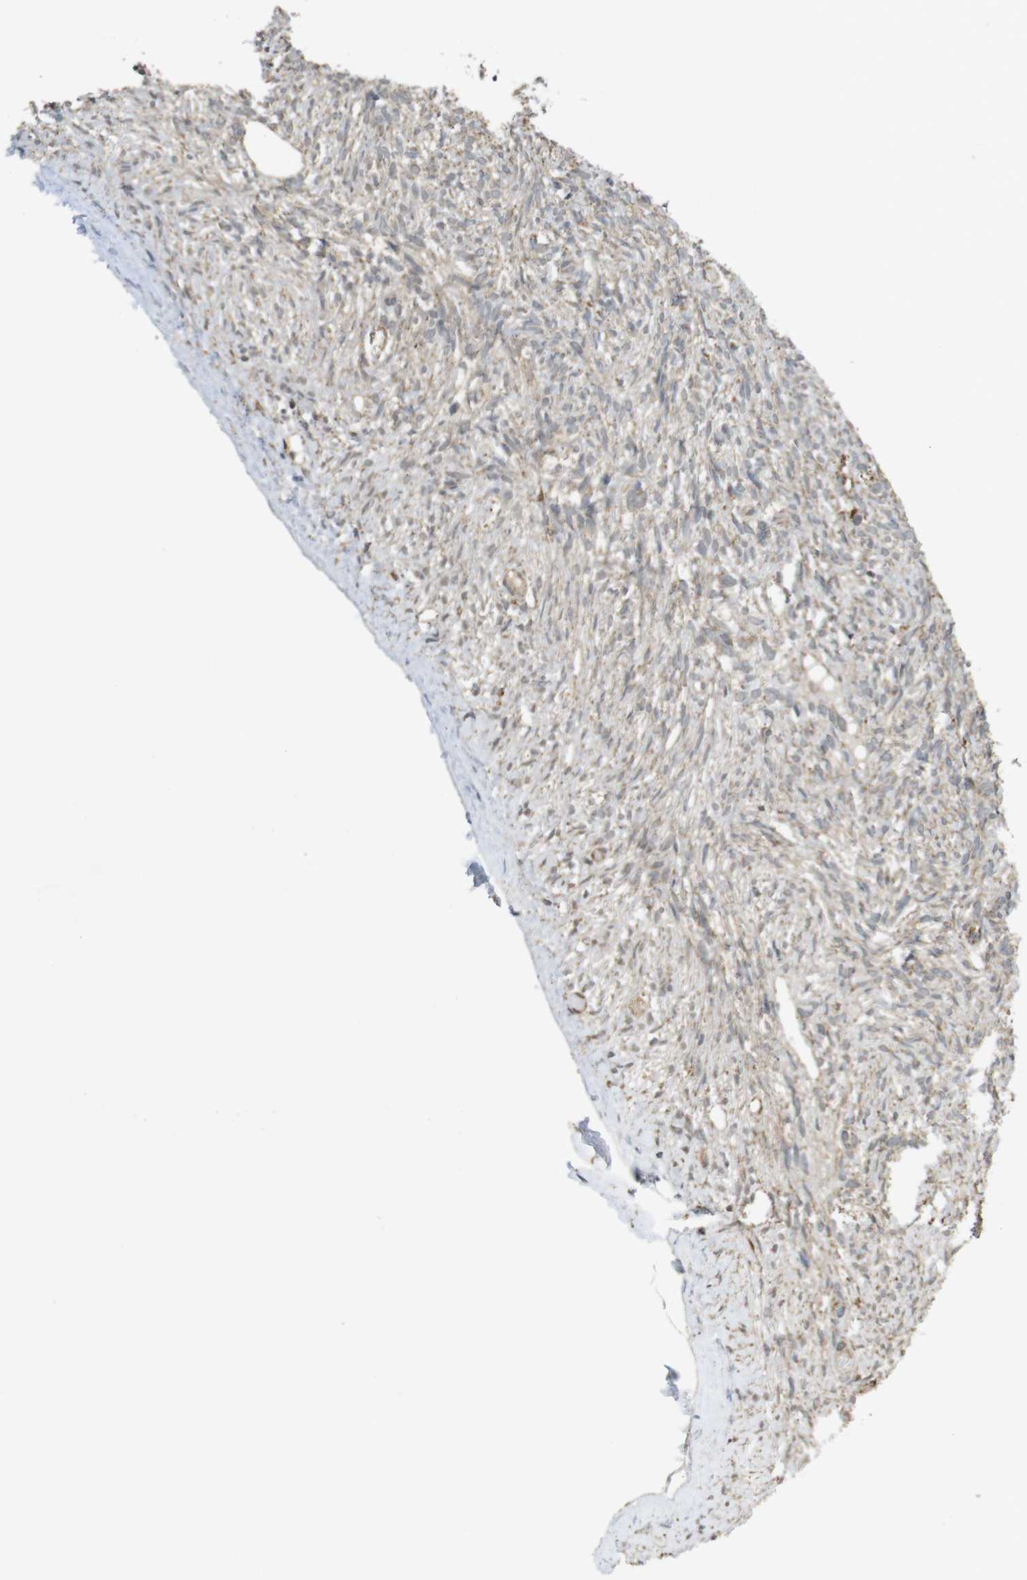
{"staining": {"intensity": "weak", "quantity": "<25%", "location": "cytoplasmic/membranous"}, "tissue": "ovary", "cell_type": "Follicle cells", "image_type": "normal", "snomed": [{"axis": "morphology", "description": "Normal tissue, NOS"}, {"axis": "topography", "description": "Ovary"}], "caption": "Ovary stained for a protein using immunohistochemistry displays no staining follicle cells.", "gene": "CALHM2", "patient": {"sex": "female", "age": 33}}